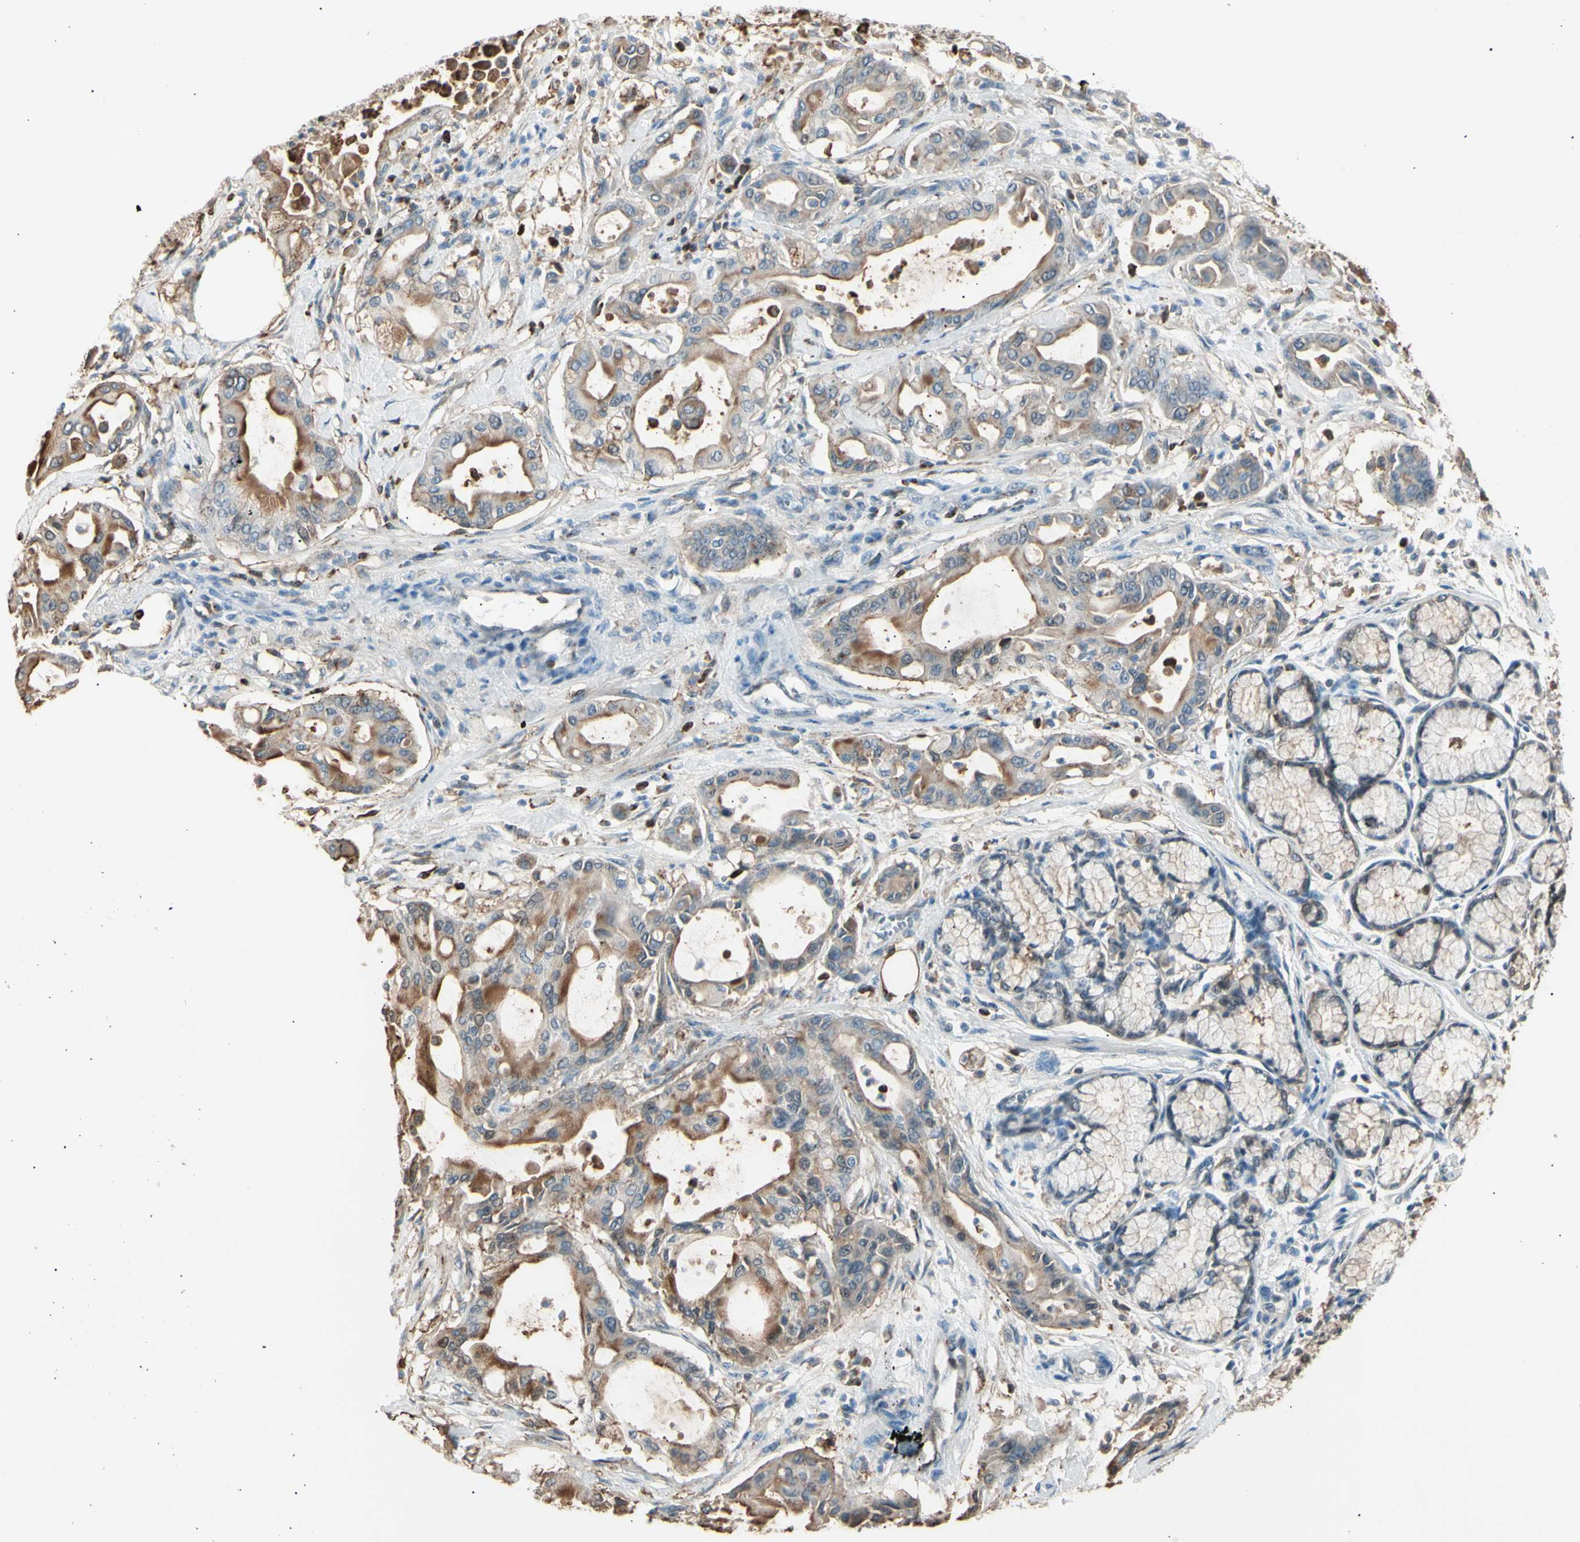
{"staining": {"intensity": "moderate", "quantity": "25%-75%", "location": "cytoplasmic/membranous"}, "tissue": "pancreatic cancer", "cell_type": "Tumor cells", "image_type": "cancer", "snomed": [{"axis": "morphology", "description": "Adenocarcinoma, NOS"}, {"axis": "morphology", "description": "Adenocarcinoma, metastatic, NOS"}, {"axis": "topography", "description": "Lymph node"}, {"axis": "topography", "description": "Pancreas"}, {"axis": "topography", "description": "Duodenum"}], "caption": "Moderate cytoplasmic/membranous protein positivity is appreciated in about 25%-75% of tumor cells in pancreatic adenocarcinoma. (Brightfield microscopy of DAB IHC at high magnification).", "gene": "LHPP", "patient": {"sex": "female", "age": 64}}